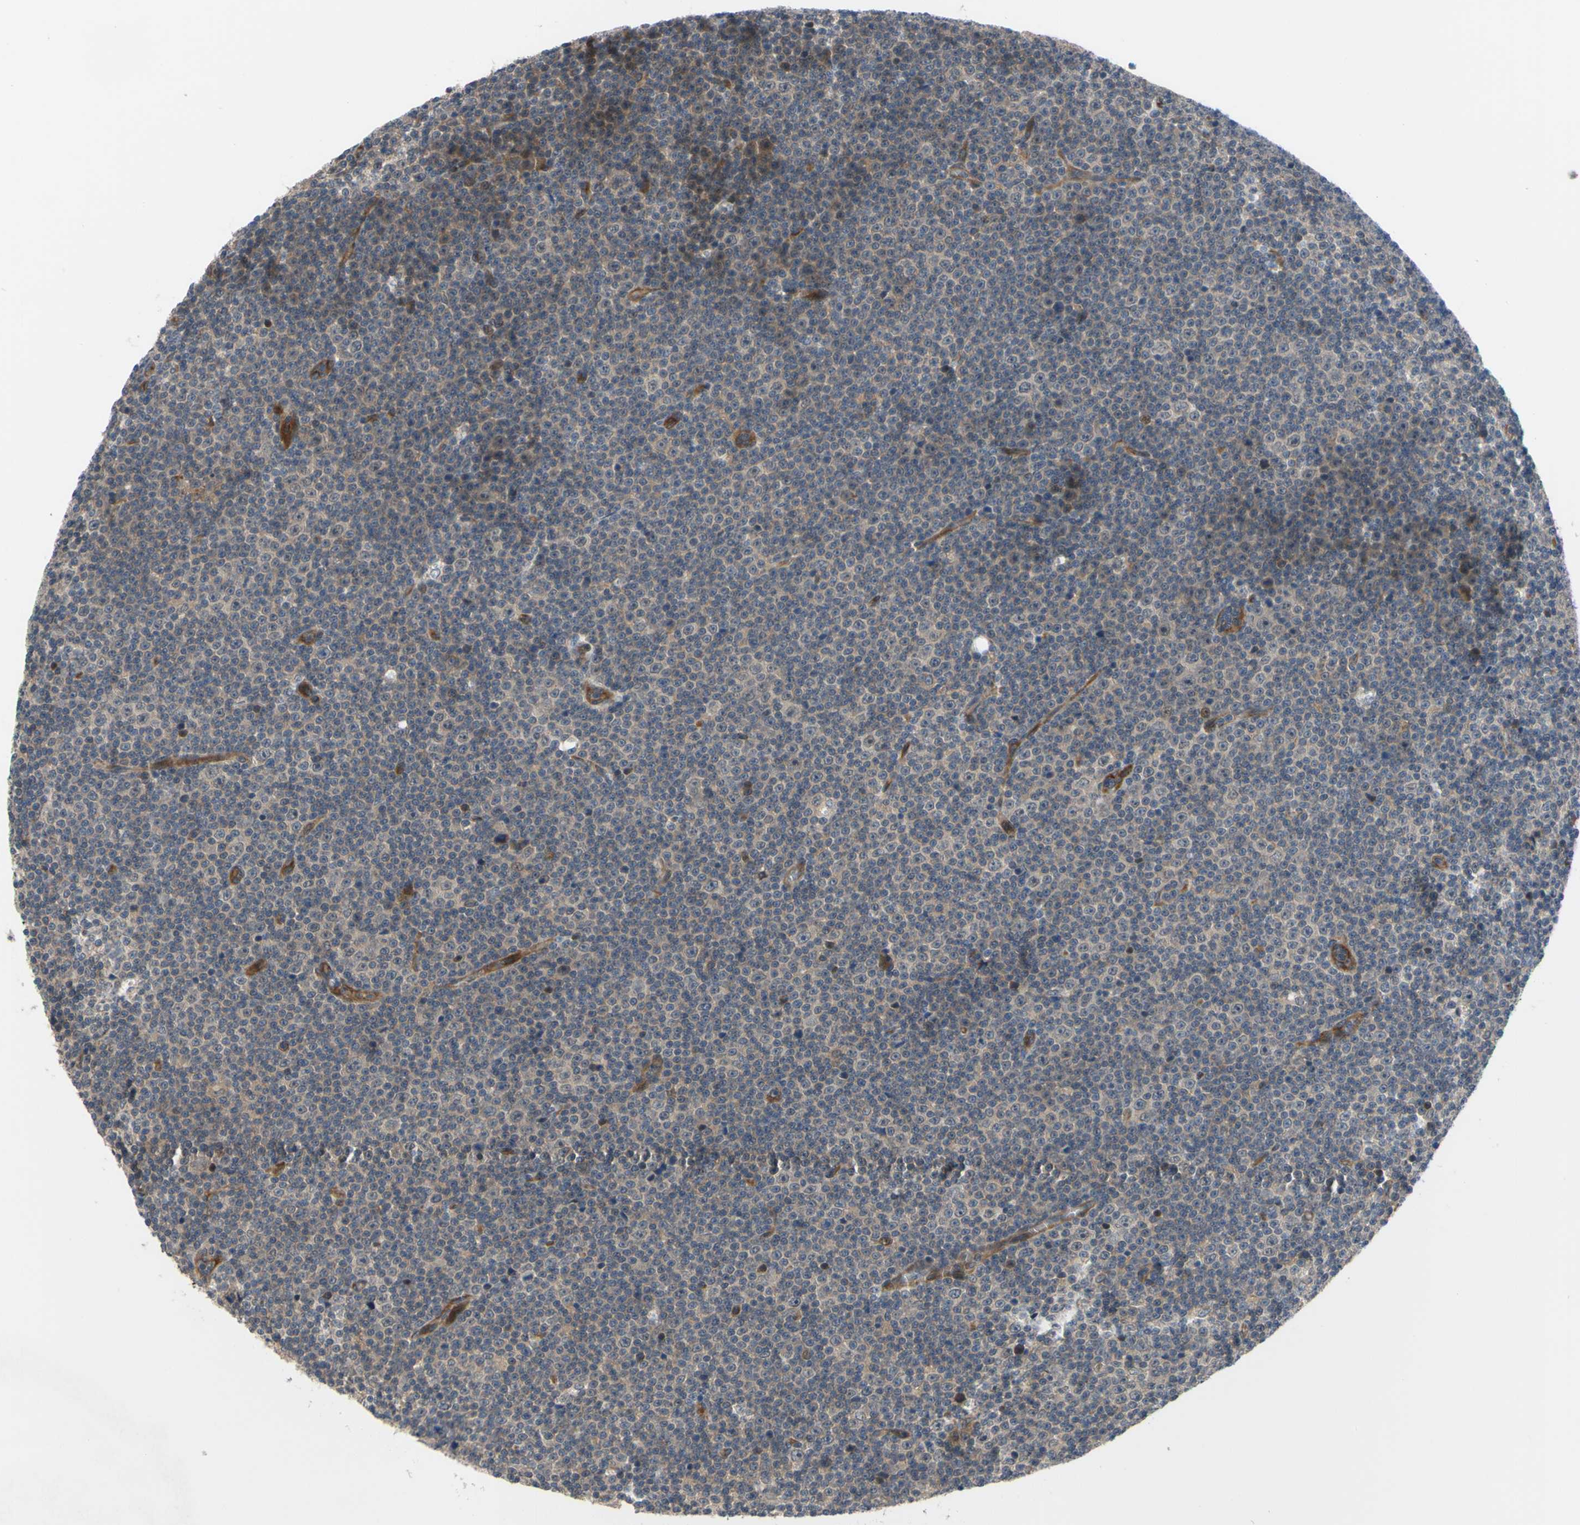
{"staining": {"intensity": "moderate", "quantity": ">75%", "location": "cytoplasmic/membranous"}, "tissue": "lymphoma", "cell_type": "Tumor cells", "image_type": "cancer", "snomed": [{"axis": "morphology", "description": "Malignant lymphoma, non-Hodgkin's type, Low grade"}, {"axis": "topography", "description": "Lymph node"}], "caption": "Moderate cytoplasmic/membranous expression is seen in approximately >75% of tumor cells in lymphoma.", "gene": "COMMD9", "patient": {"sex": "female", "age": 67}}